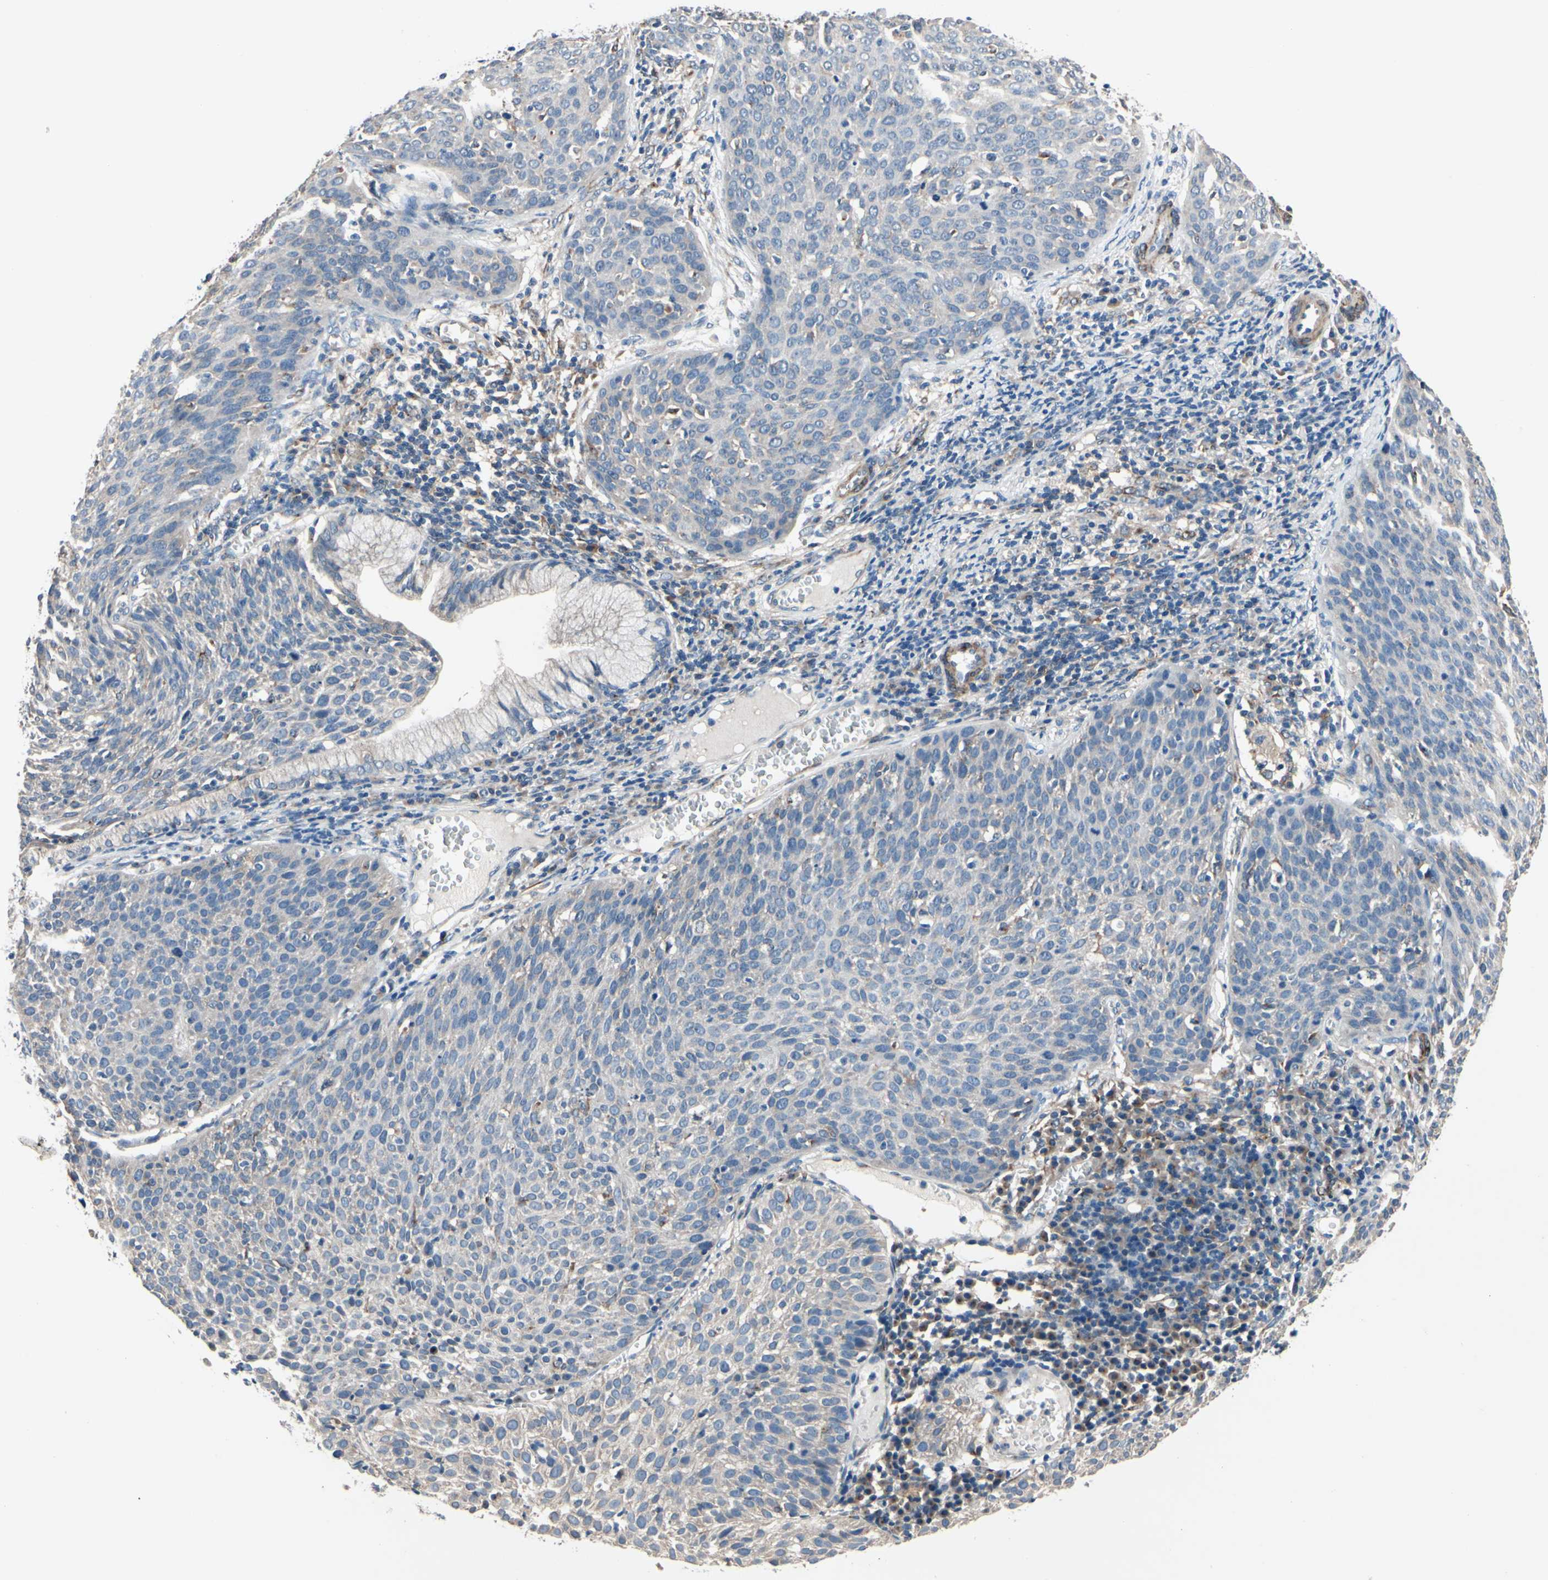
{"staining": {"intensity": "negative", "quantity": "none", "location": "none"}, "tissue": "cervical cancer", "cell_type": "Tumor cells", "image_type": "cancer", "snomed": [{"axis": "morphology", "description": "Squamous cell carcinoma, NOS"}, {"axis": "topography", "description": "Cervix"}], "caption": "Tumor cells show no significant protein staining in cervical squamous cell carcinoma.", "gene": "PRKAR2B", "patient": {"sex": "female", "age": 38}}